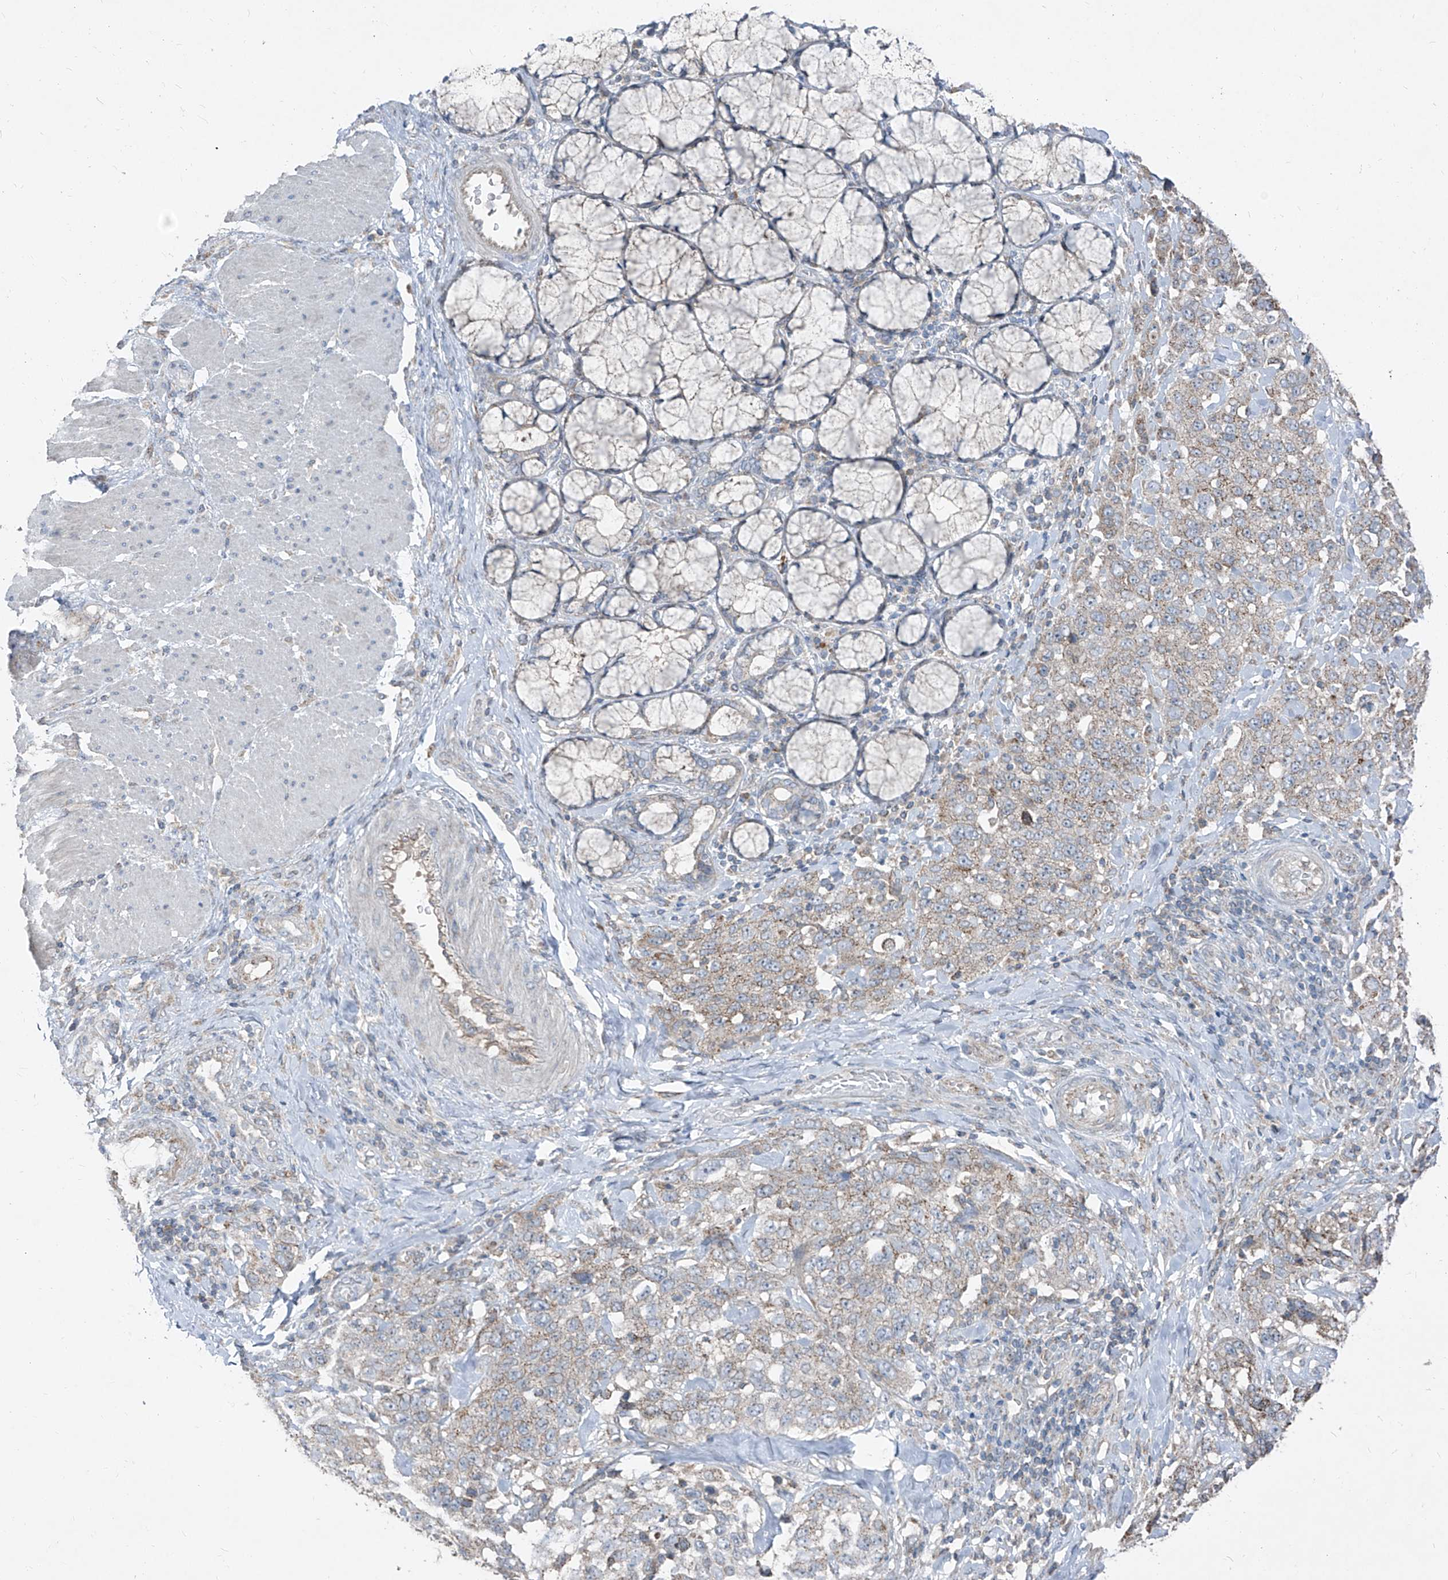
{"staining": {"intensity": "weak", "quantity": ">75%", "location": "cytoplasmic/membranous"}, "tissue": "stomach cancer", "cell_type": "Tumor cells", "image_type": "cancer", "snomed": [{"axis": "morphology", "description": "Adenocarcinoma, NOS"}, {"axis": "topography", "description": "Stomach"}], "caption": "Immunohistochemical staining of human stomach adenocarcinoma exhibits low levels of weak cytoplasmic/membranous staining in approximately >75% of tumor cells.", "gene": "ABCD3", "patient": {"sex": "male", "age": 48}}